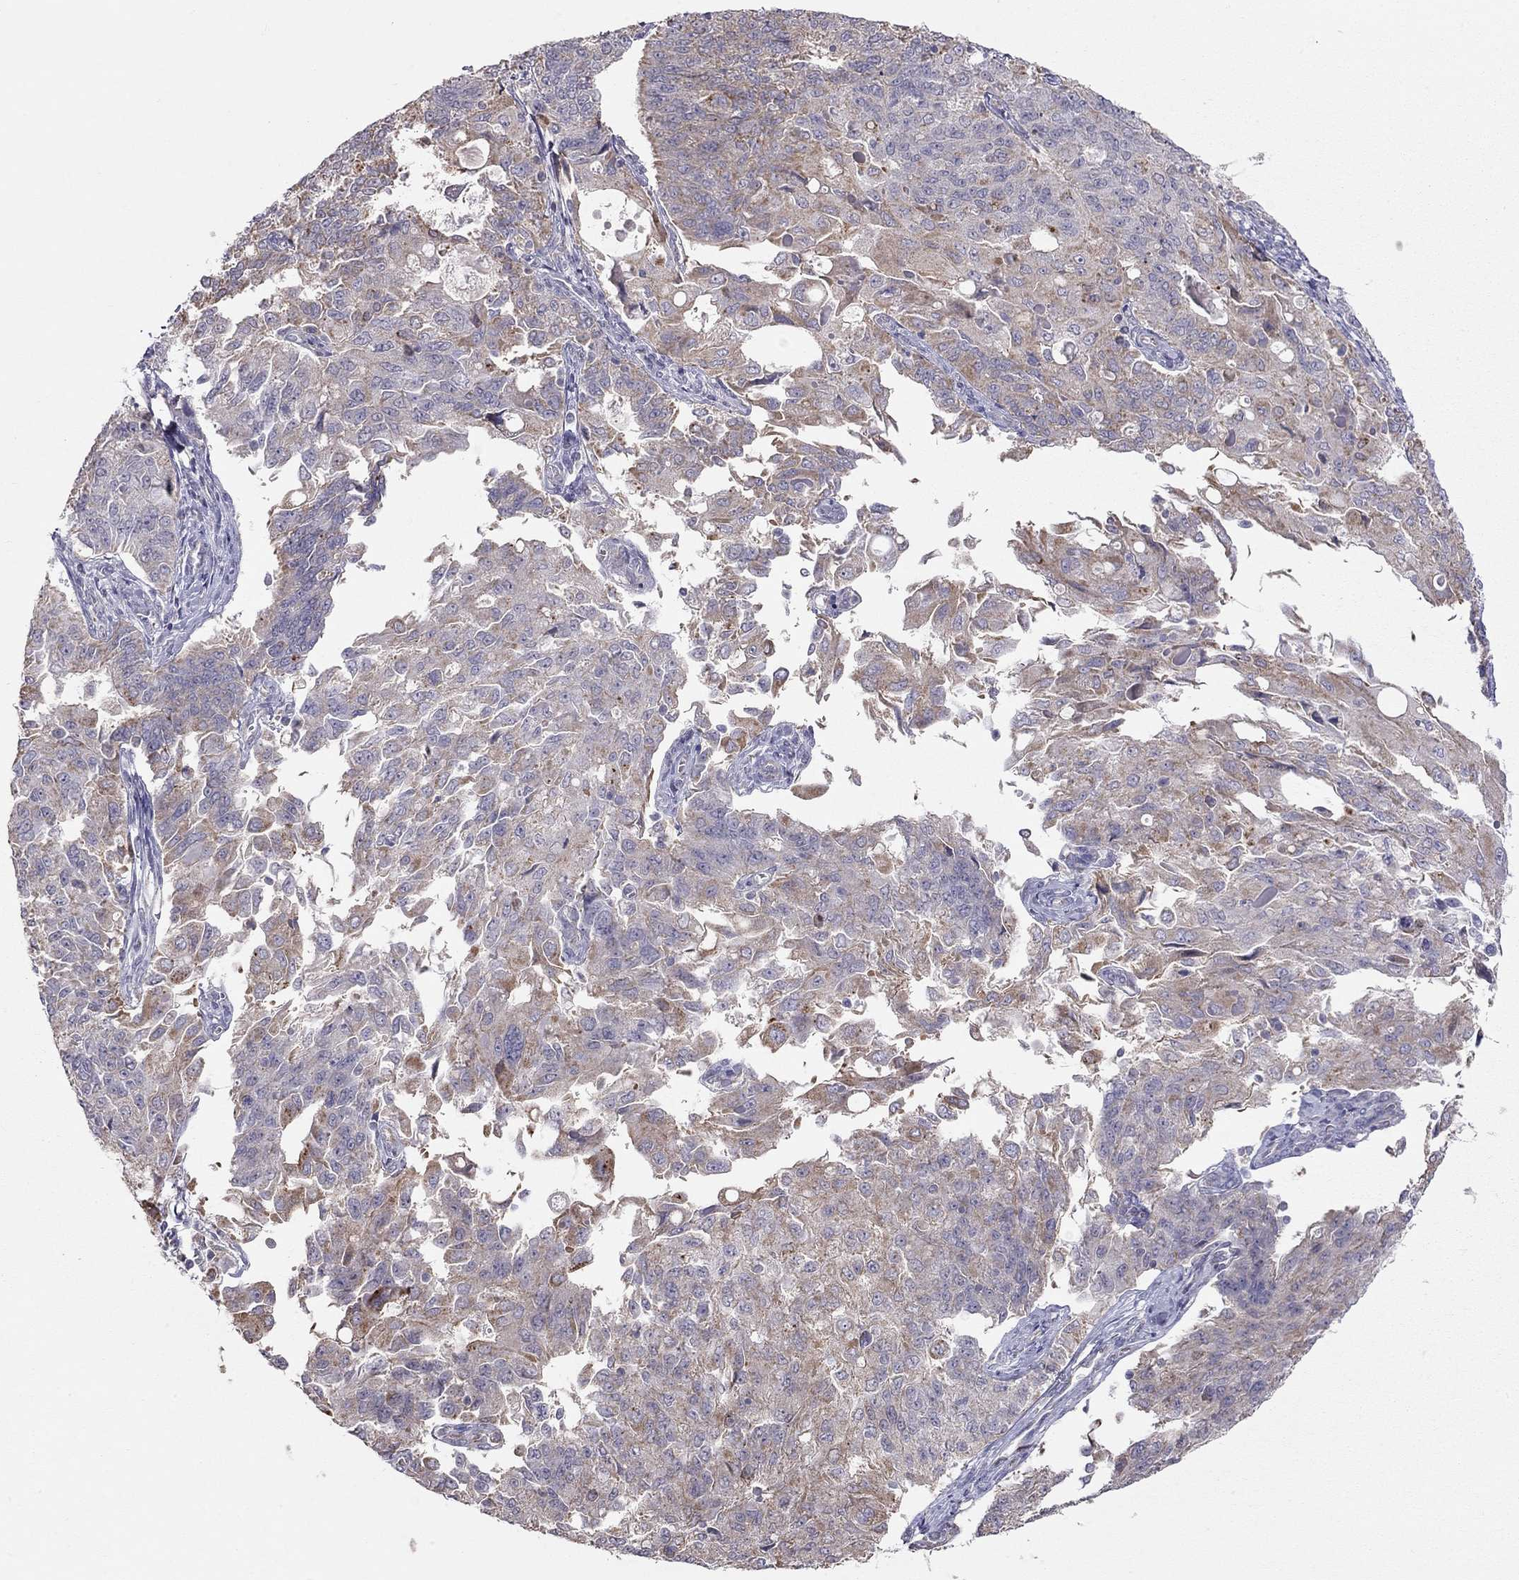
{"staining": {"intensity": "weak", "quantity": "<25%", "location": "cytoplasmic/membranous"}, "tissue": "endometrial cancer", "cell_type": "Tumor cells", "image_type": "cancer", "snomed": [{"axis": "morphology", "description": "Adenocarcinoma, NOS"}, {"axis": "topography", "description": "Endometrium"}], "caption": "Endometrial adenocarcinoma was stained to show a protein in brown. There is no significant positivity in tumor cells.", "gene": "LRIT3", "patient": {"sex": "female", "age": 43}}